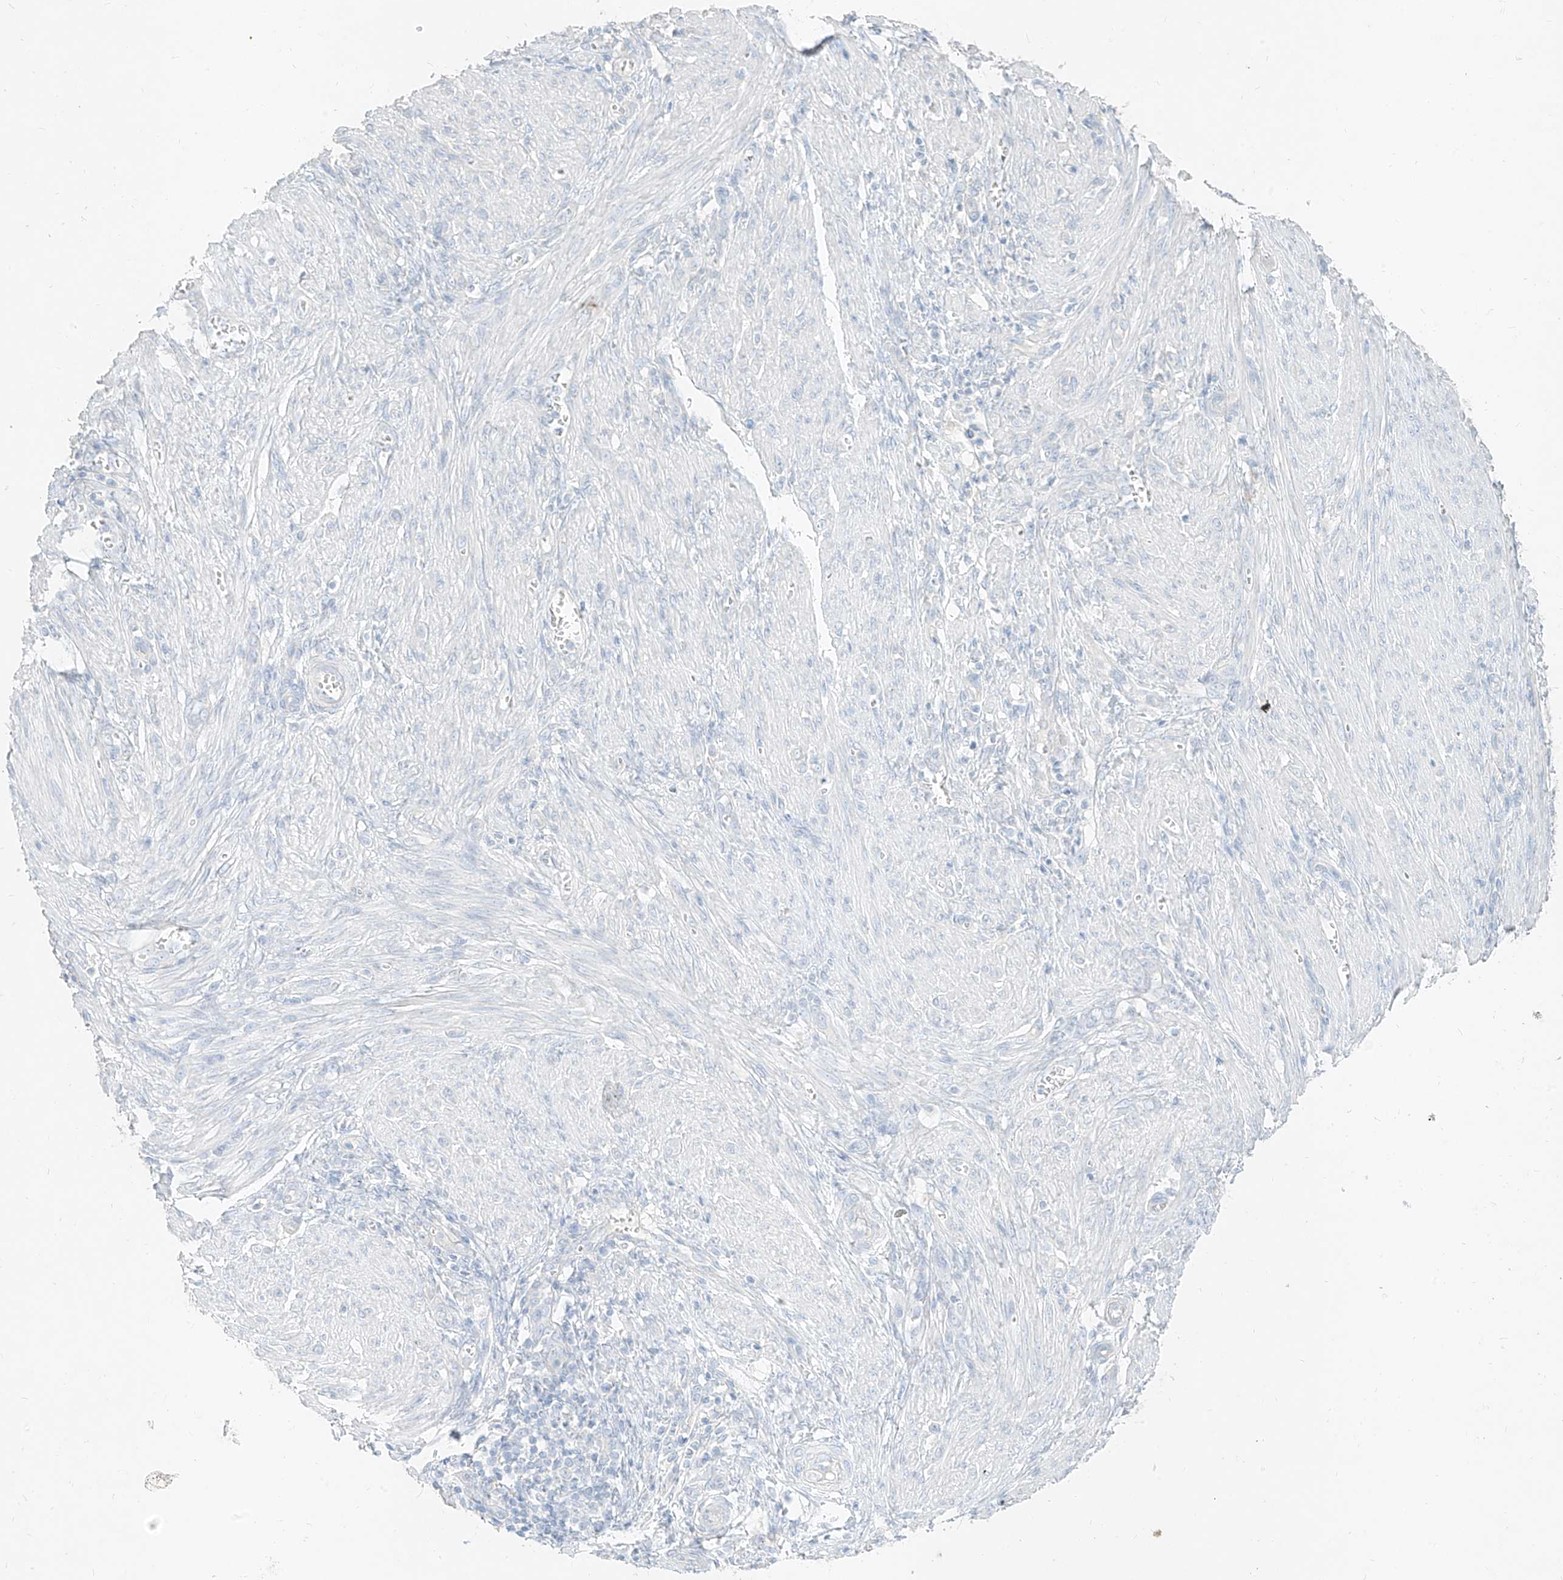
{"staining": {"intensity": "negative", "quantity": "none", "location": "none"}, "tissue": "endometrial cancer", "cell_type": "Tumor cells", "image_type": "cancer", "snomed": [{"axis": "morphology", "description": "Adenocarcinoma, NOS"}, {"axis": "topography", "description": "Endometrium"}], "caption": "Immunohistochemistry of adenocarcinoma (endometrial) exhibits no positivity in tumor cells. Brightfield microscopy of immunohistochemistry stained with DAB (3,3'-diaminobenzidine) (brown) and hematoxylin (blue), captured at high magnification.", "gene": "ZZEF1", "patient": {"sex": "female", "age": 51}}